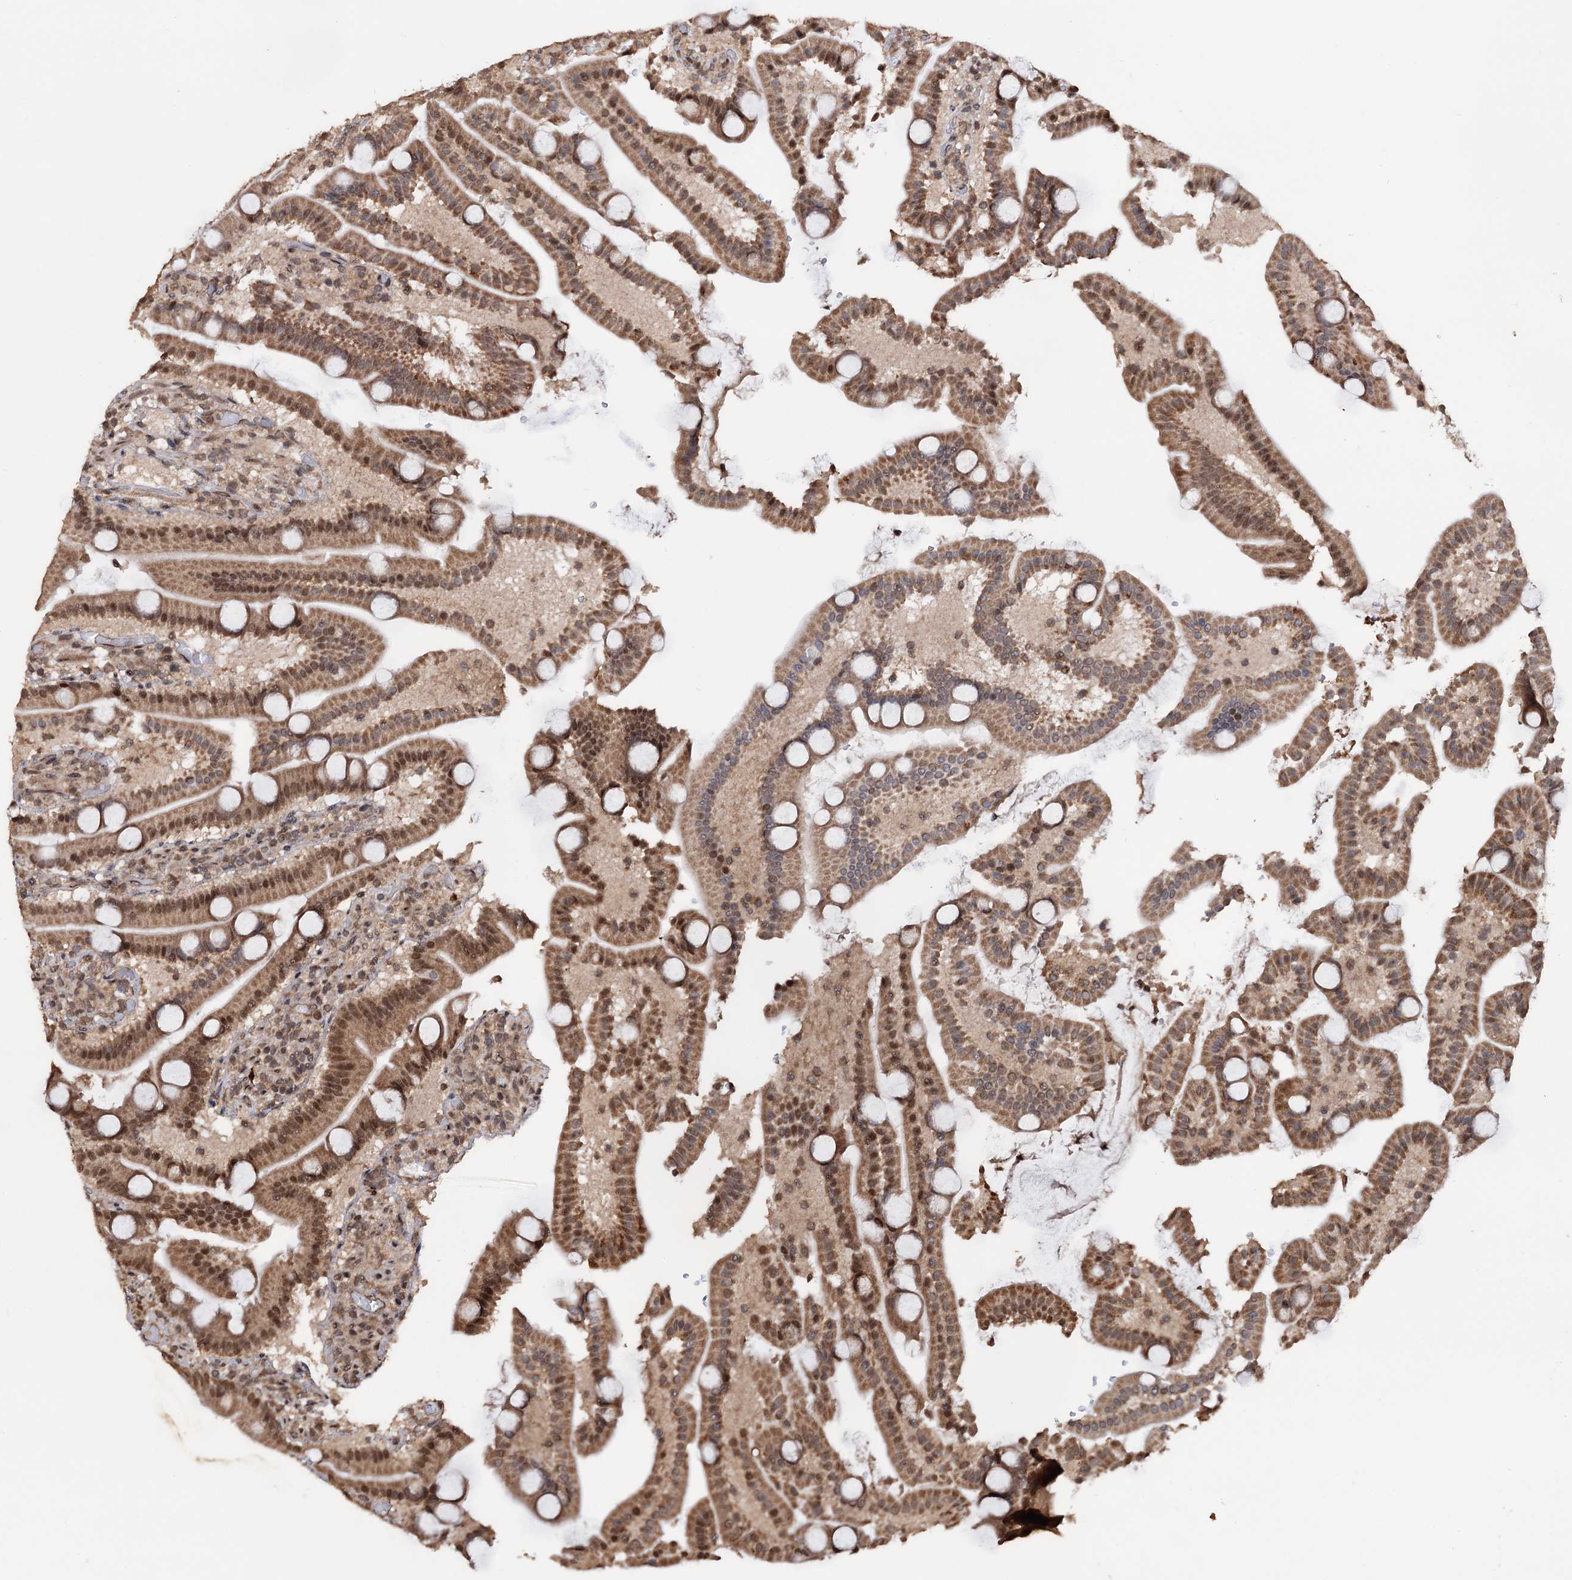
{"staining": {"intensity": "moderate", "quantity": ">75%", "location": "cytoplasmic/membranous,nuclear"}, "tissue": "duodenum", "cell_type": "Glandular cells", "image_type": "normal", "snomed": [{"axis": "morphology", "description": "Normal tissue, NOS"}, {"axis": "topography", "description": "Duodenum"}], "caption": "Duodenum stained with a brown dye exhibits moderate cytoplasmic/membranous,nuclear positive expression in about >75% of glandular cells.", "gene": "KLF5", "patient": {"sex": "male", "age": 55}}